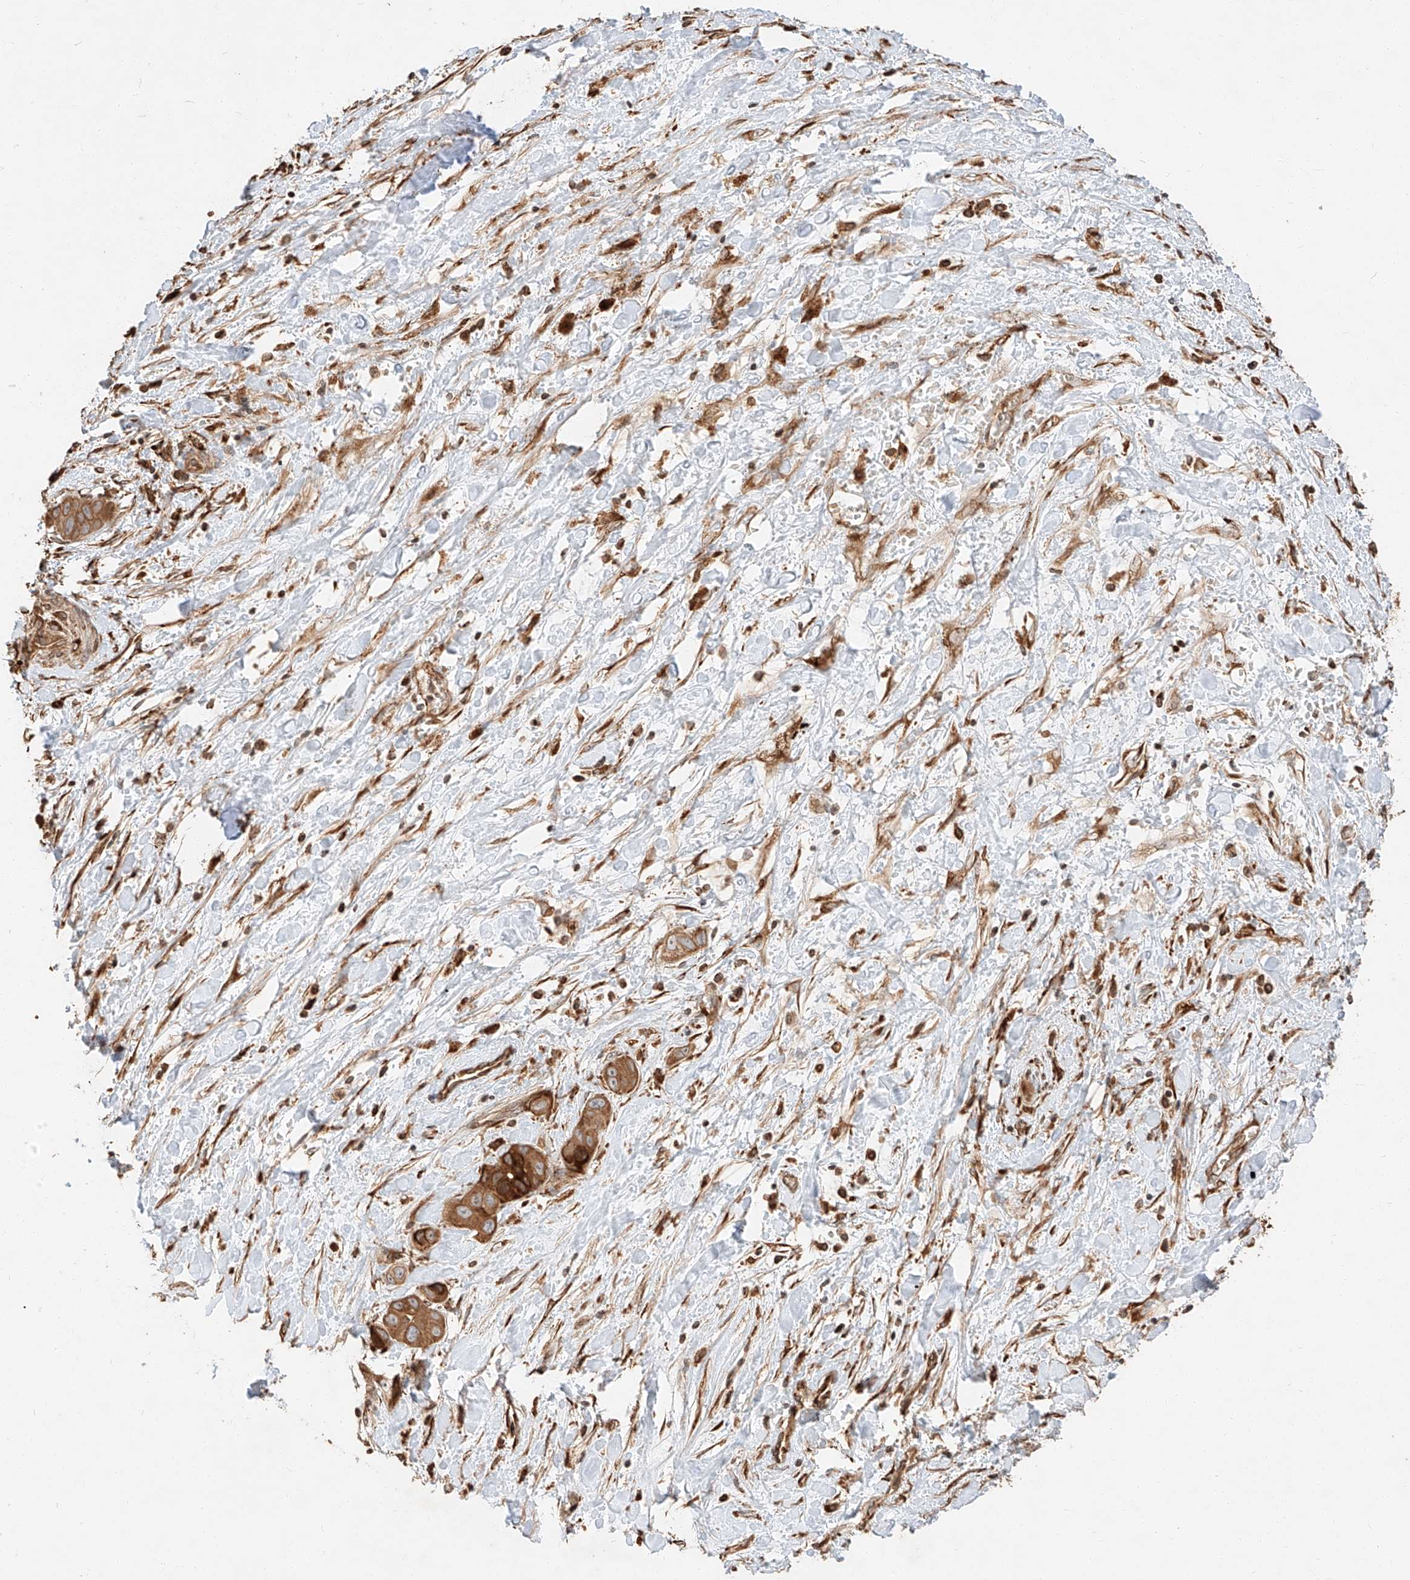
{"staining": {"intensity": "strong", "quantity": ">75%", "location": "cytoplasmic/membranous"}, "tissue": "liver cancer", "cell_type": "Tumor cells", "image_type": "cancer", "snomed": [{"axis": "morphology", "description": "Cholangiocarcinoma"}, {"axis": "topography", "description": "Liver"}], "caption": "High-magnification brightfield microscopy of liver cholangiocarcinoma stained with DAB (3,3'-diaminobenzidine) (brown) and counterstained with hematoxylin (blue). tumor cells exhibit strong cytoplasmic/membranous expression is present in about>75% of cells.", "gene": "ZNF84", "patient": {"sex": "female", "age": 52}}